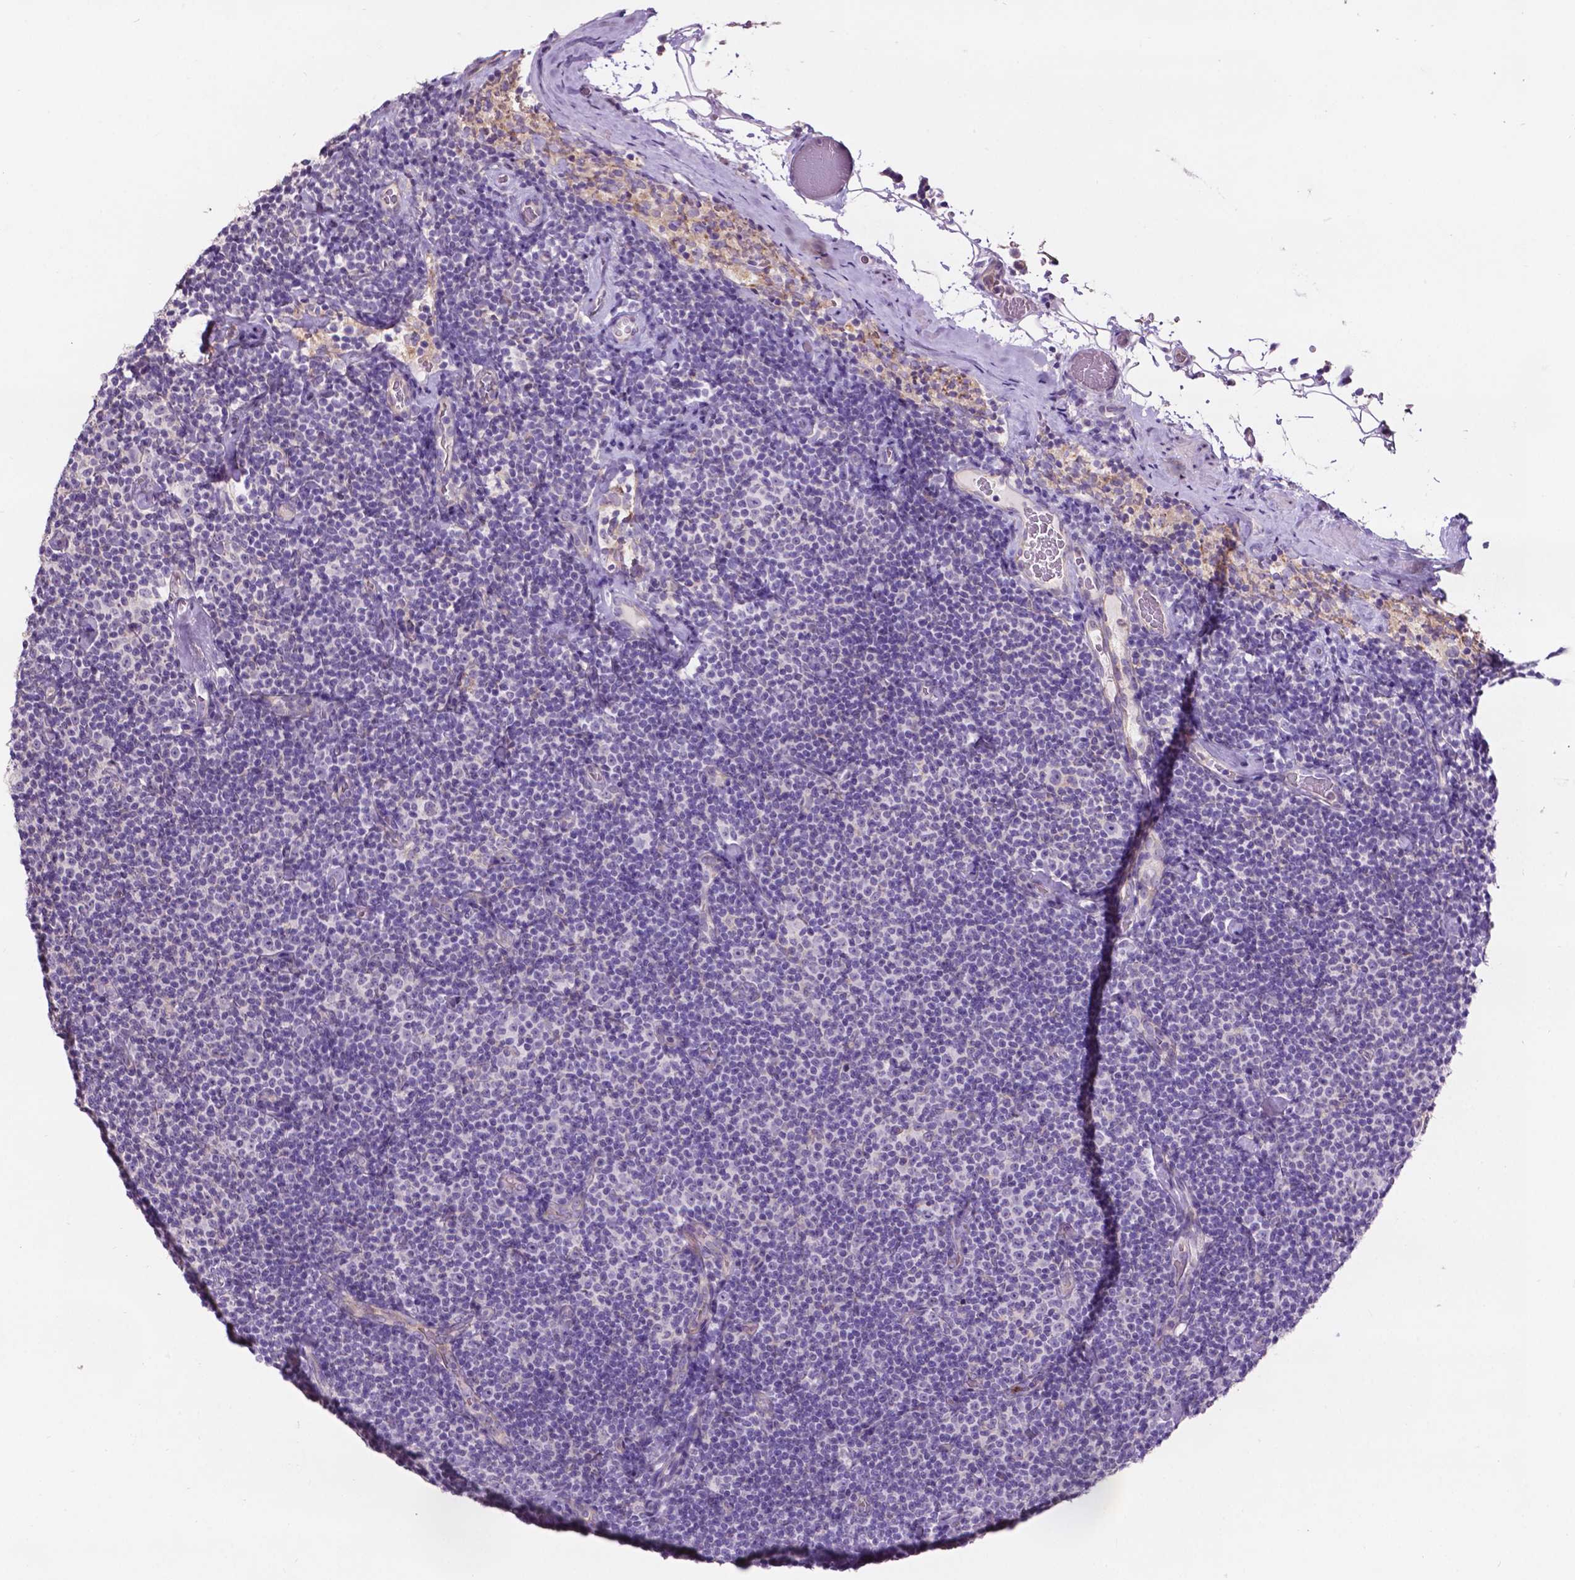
{"staining": {"intensity": "negative", "quantity": "none", "location": "none"}, "tissue": "lymphoma", "cell_type": "Tumor cells", "image_type": "cancer", "snomed": [{"axis": "morphology", "description": "Malignant lymphoma, non-Hodgkin's type, Low grade"}, {"axis": "topography", "description": "Lymph node"}], "caption": "Immunohistochemistry (IHC) micrograph of neoplastic tissue: human malignant lymphoma, non-Hodgkin's type (low-grade) stained with DAB (3,3'-diaminobenzidine) shows no significant protein positivity in tumor cells.", "gene": "PLSCR1", "patient": {"sex": "male", "age": 81}}